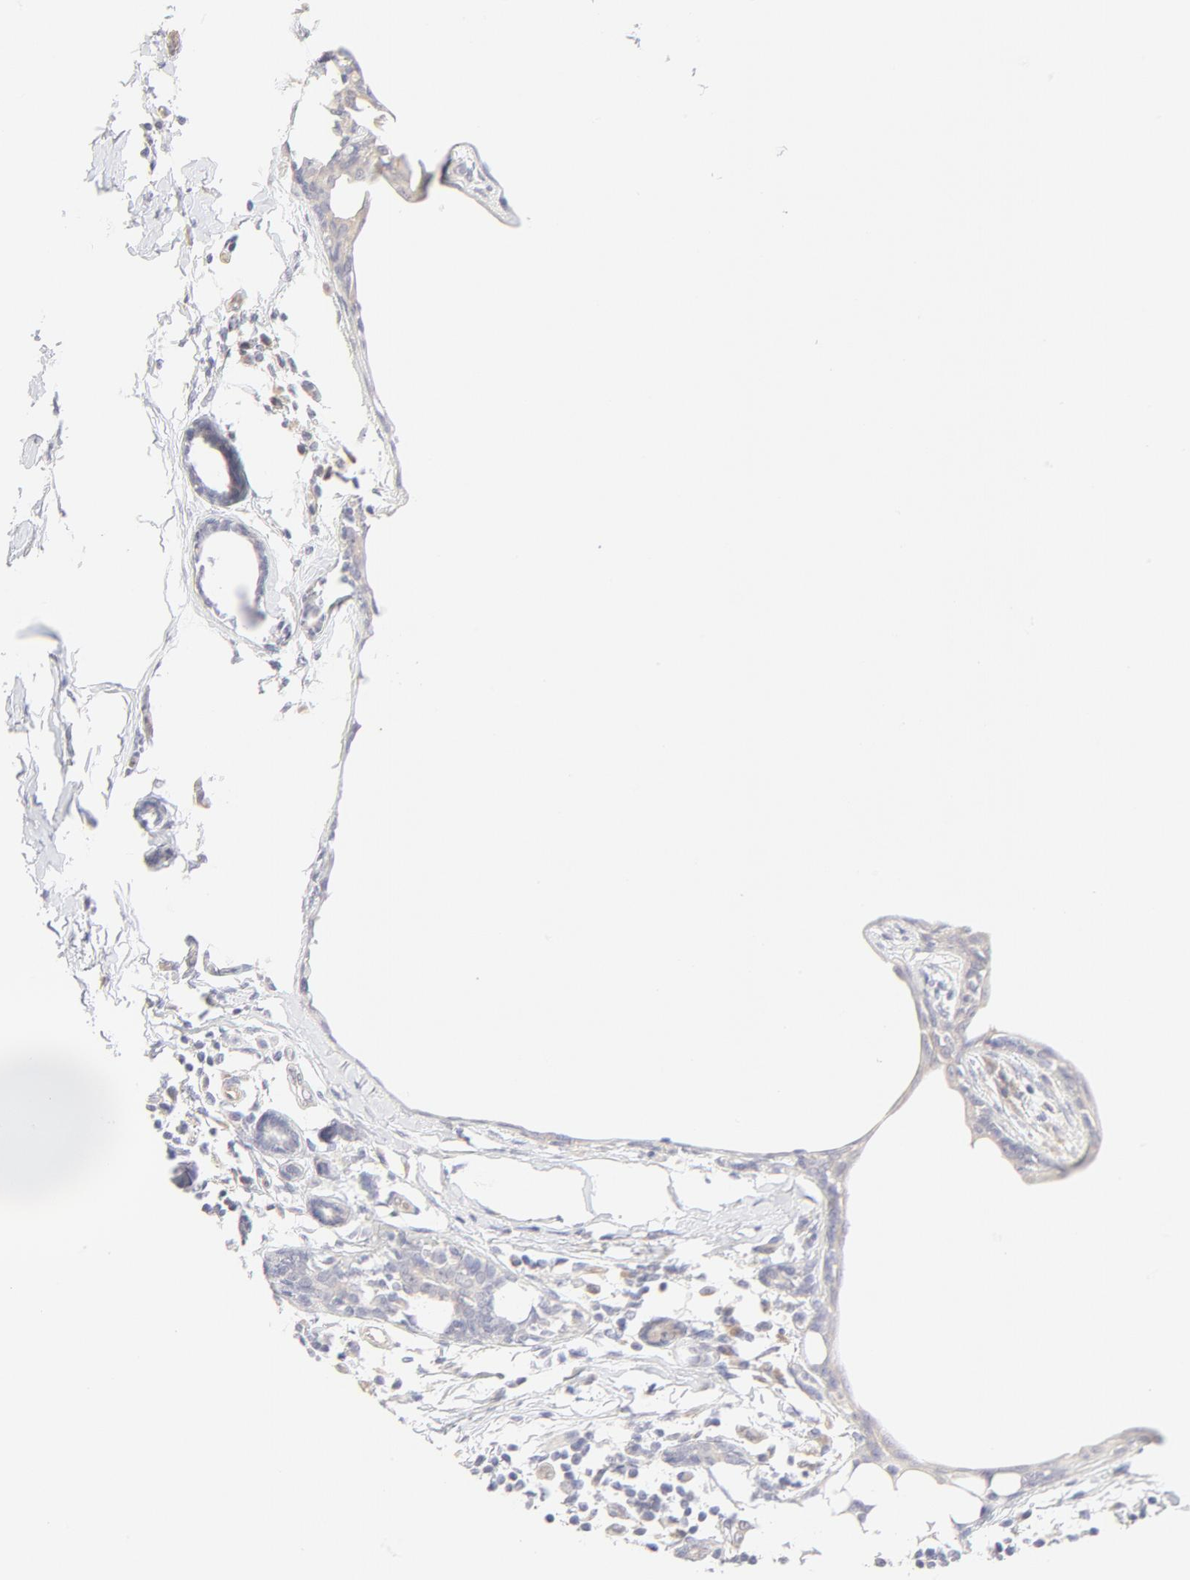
{"staining": {"intensity": "weak", "quantity": "25%-75%", "location": "cytoplasmic/membranous"}, "tissue": "breast cancer", "cell_type": "Tumor cells", "image_type": "cancer", "snomed": [{"axis": "morphology", "description": "Duct carcinoma"}, {"axis": "topography", "description": "Breast"}], "caption": "Breast infiltrating ductal carcinoma stained with a protein marker shows weak staining in tumor cells.", "gene": "NKX2-2", "patient": {"sex": "female", "age": 40}}